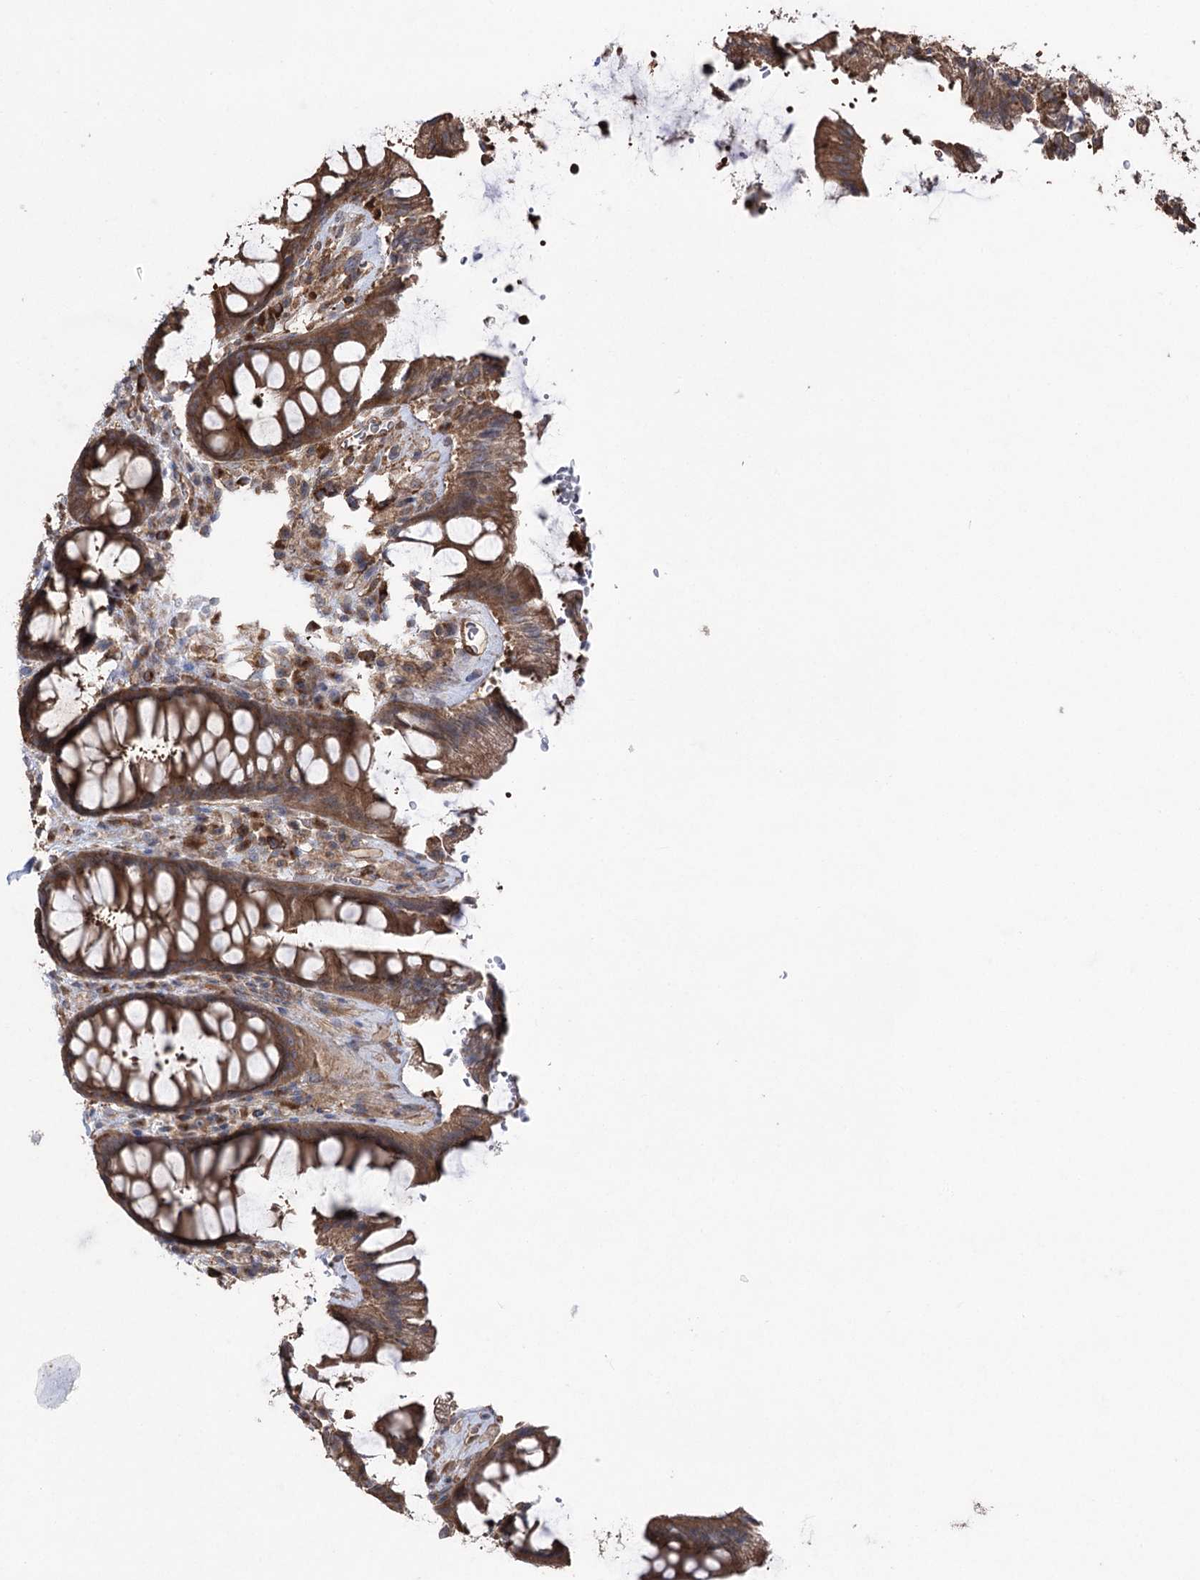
{"staining": {"intensity": "moderate", "quantity": ">75%", "location": "cytoplasmic/membranous"}, "tissue": "rectum", "cell_type": "Glandular cells", "image_type": "normal", "snomed": [{"axis": "morphology", "description": "Normal tissue, NOS"}, {"axis": "topography", "description": "Rectum"}], "caption": "Rectum stained for a protein reveals moderate cytoplasmic/membranous positivity in glandular cells. (DAB (3,3'-diaminobenzidine) IHC with brightfield microscopy, high magnification).", "gene": "LARS2", "patient": {"sex": "female", "age": 46}}